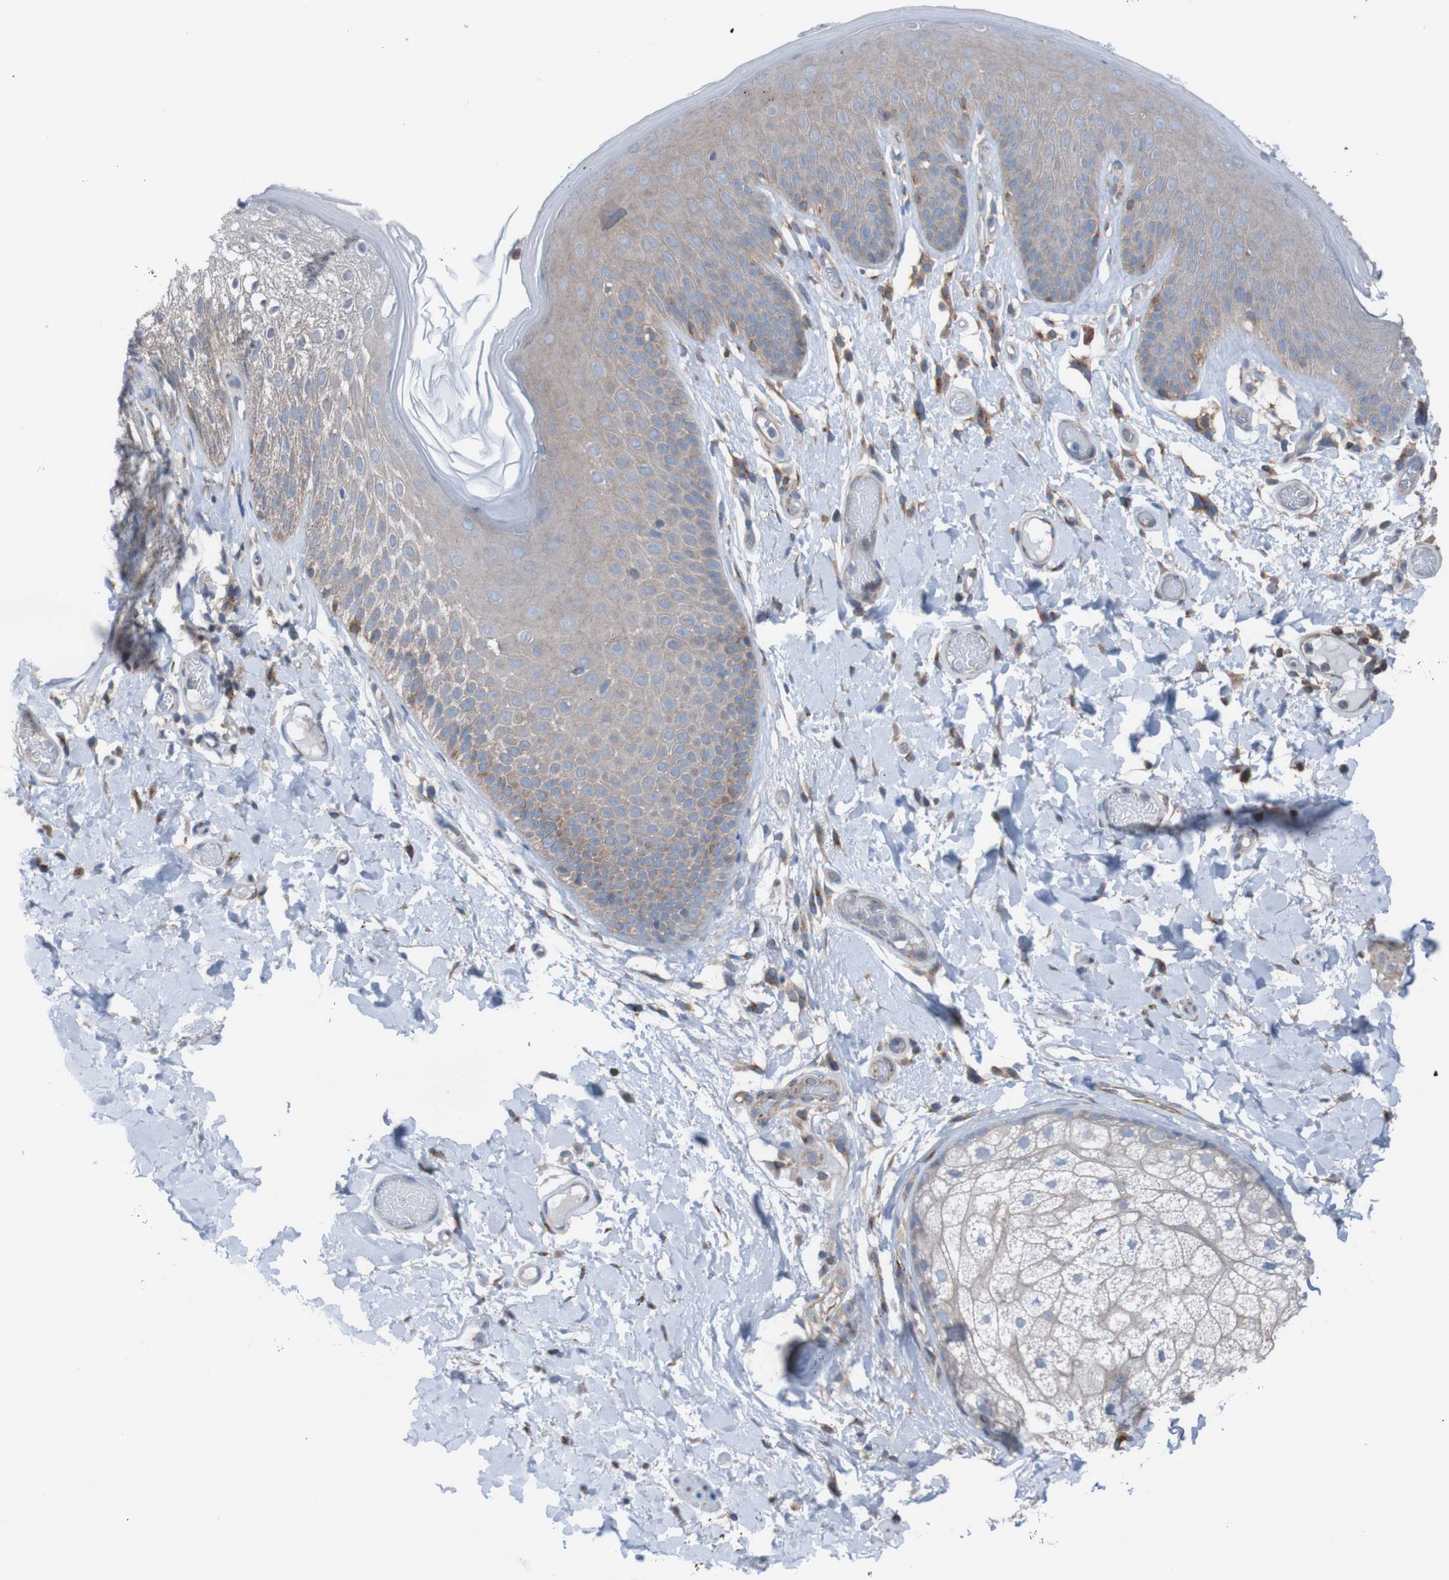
{"staining": {"intensity": "moderate", "quantity": ">75%", "location": "cytoplasmic/membranous"}, "tissue": "skin", "cell_type": "Epidermal cells", "image_type": "normal", "snomed": [{"axis": "morphology", "description": "Normal tissue, NOS"}, {"axis": "topography", "description": "Vulva"}], "caption": "The micrograph displays staining of benign skin, revealing moderate cytoplasmic/membranous protein positivity (brown color) within epidermal cells.", "gene": "MINAR1", "patient": {"sex": "female", "age": 73}}